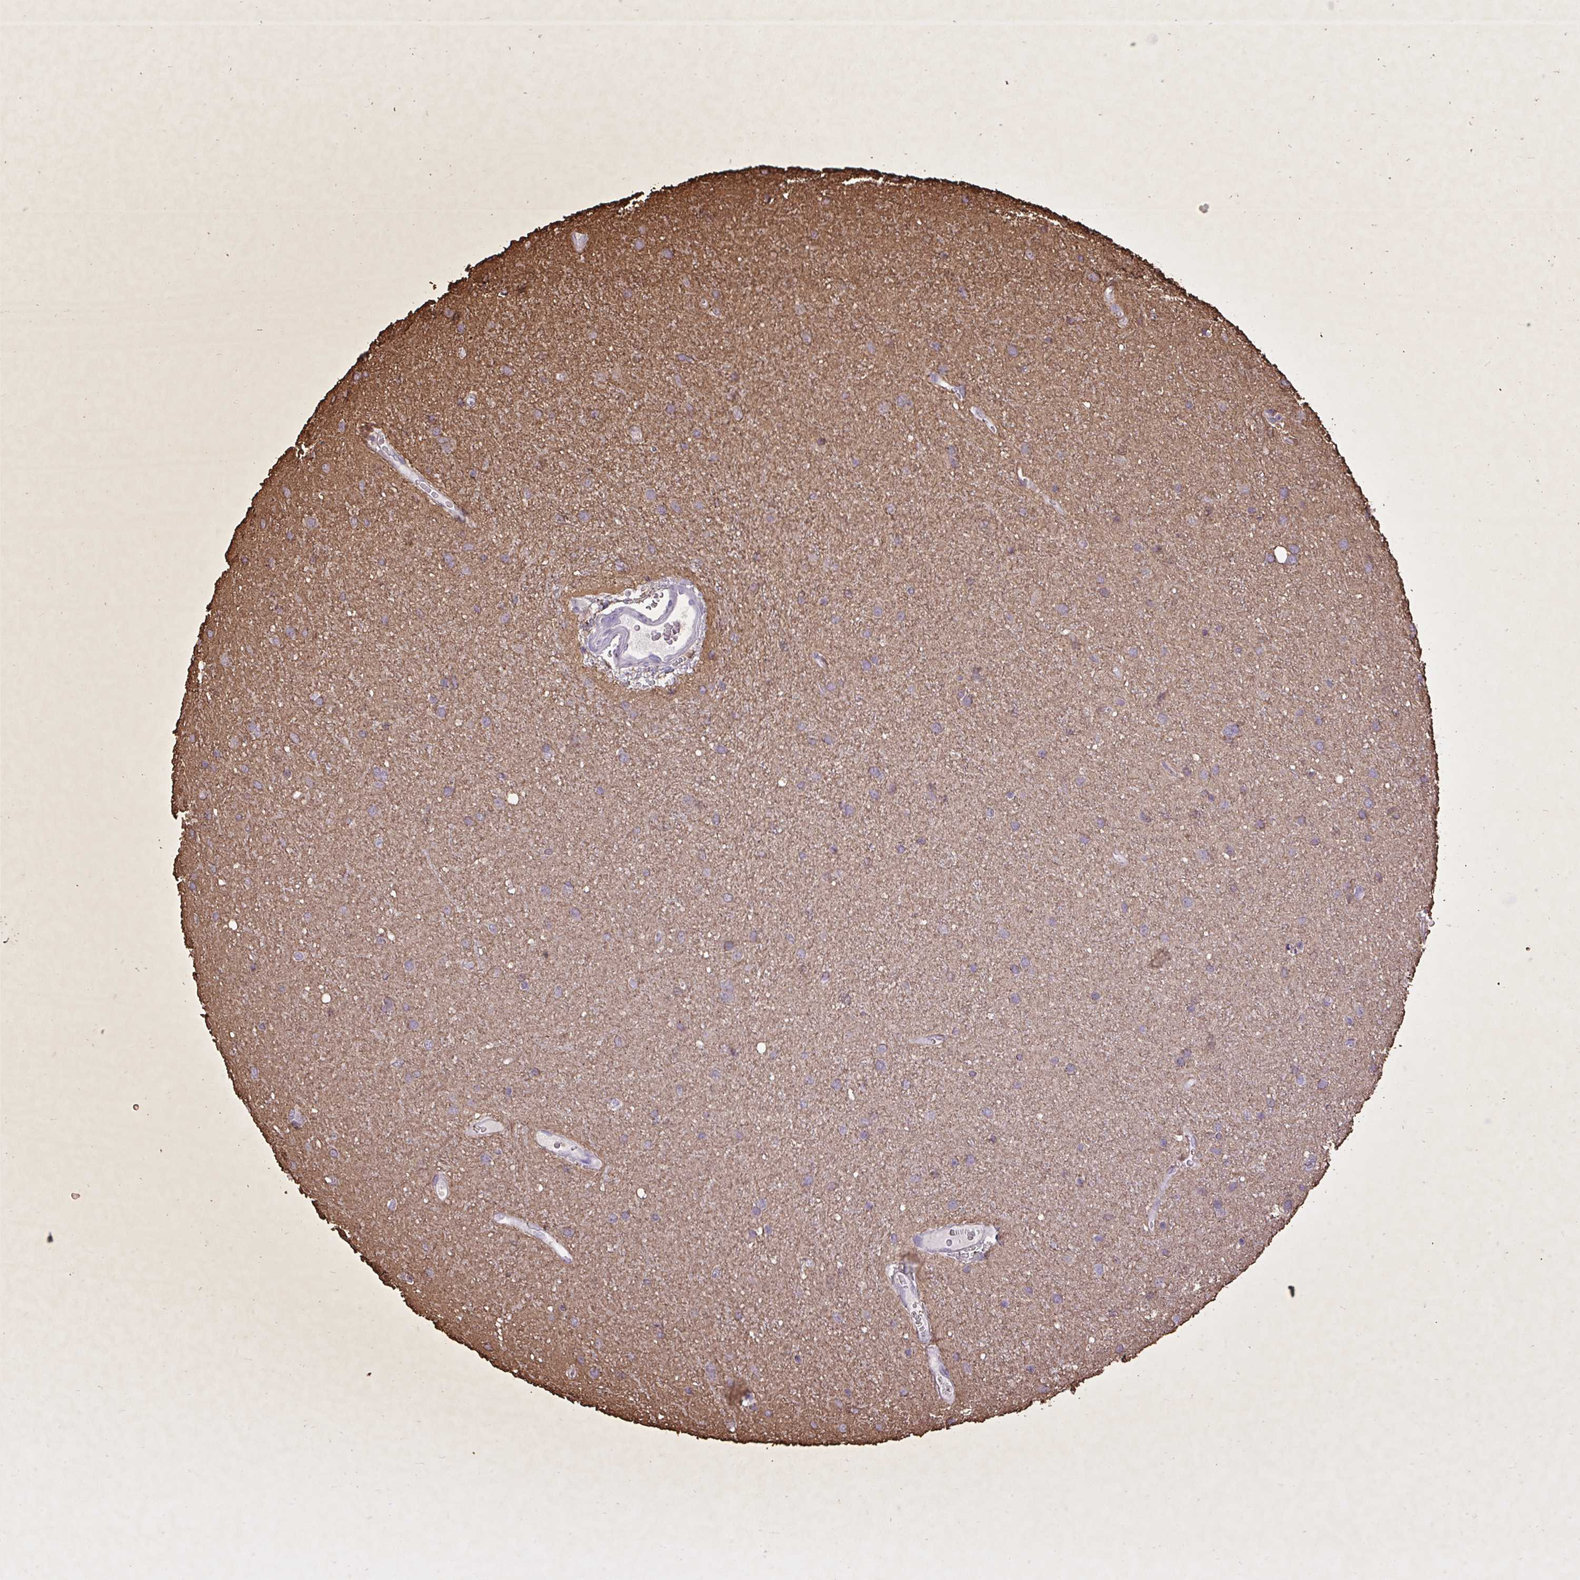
{"staining": {"intensity": "weak", "quantity": "<25%", "location": "cytoplasmic/membranous"}, "tissue": "glioma", "cell_type": "Tumor cells", "image_type": "cancer", "snomed": [{"axis": "morphology", "description": "Glioma, malignant, Low grade"}, {"axis": "topography", "description": "Cerebellum"}], "caption": "An immunohistochemistry (IHC) image of glioma is shown. There is no staining in tumor cells of glioma.", "gene": "CYP20A1", "patient": {"sex": "female", "age": 5}}